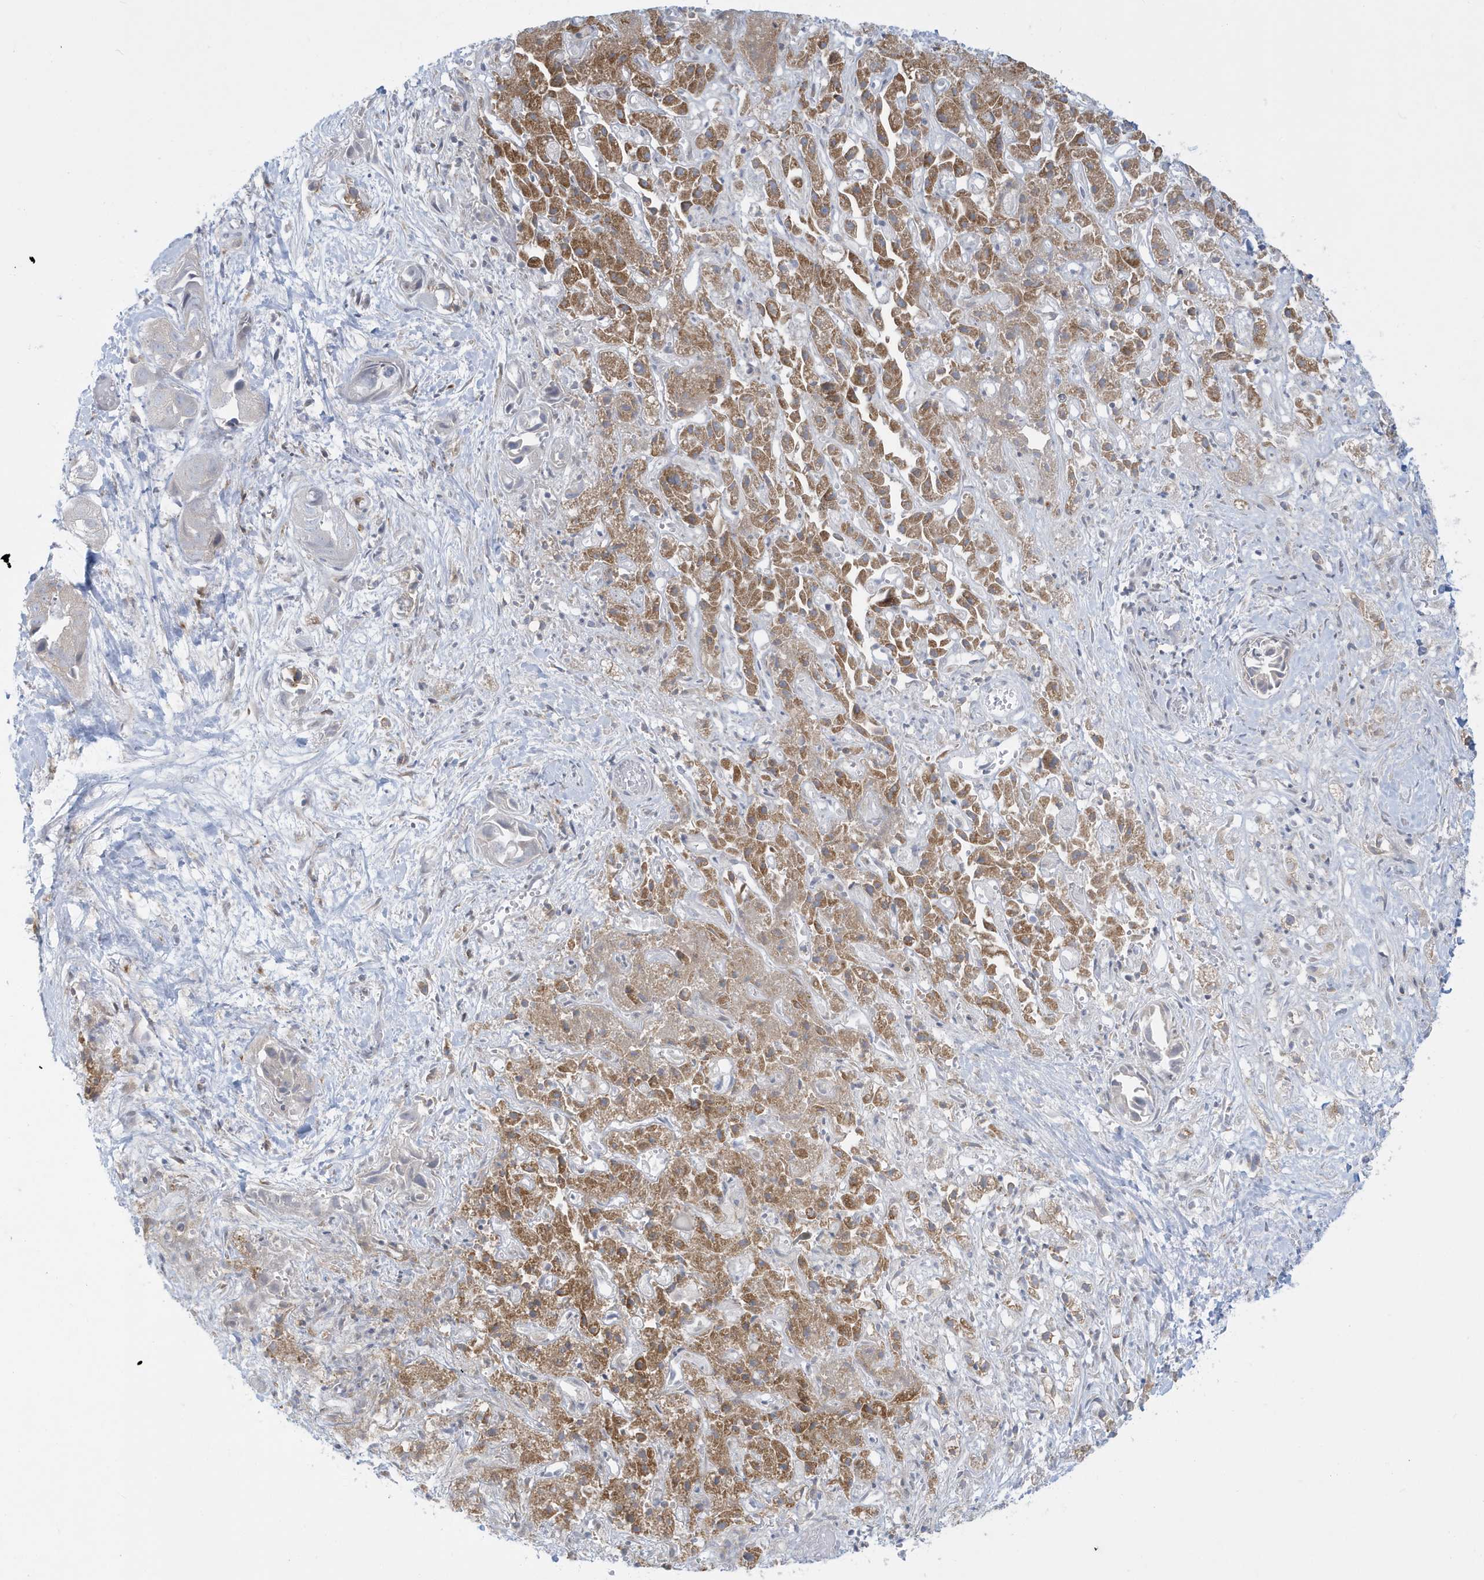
{"staining": {"intensity": "negative", "quantity": "none", "location": "none"}, "tissue": "liver cancer", "cell_type": "Tumor cells", "image_type": "cancer", "snomed": [{"axis": "morphology", "description": "Cholangiocarcinoma"}, {"axis": "topography", "description": "Liver"}], "caption": "Photomicrograph shows no significant protein staining in tumor cells of liver cancer. (Brightfield microscopy of DAB (3,3'-diaminobenzidine) immunohistochemistry at high magnification).", "gene": "SLAMF9", "patient": {"sex": "female", "age": 52}}